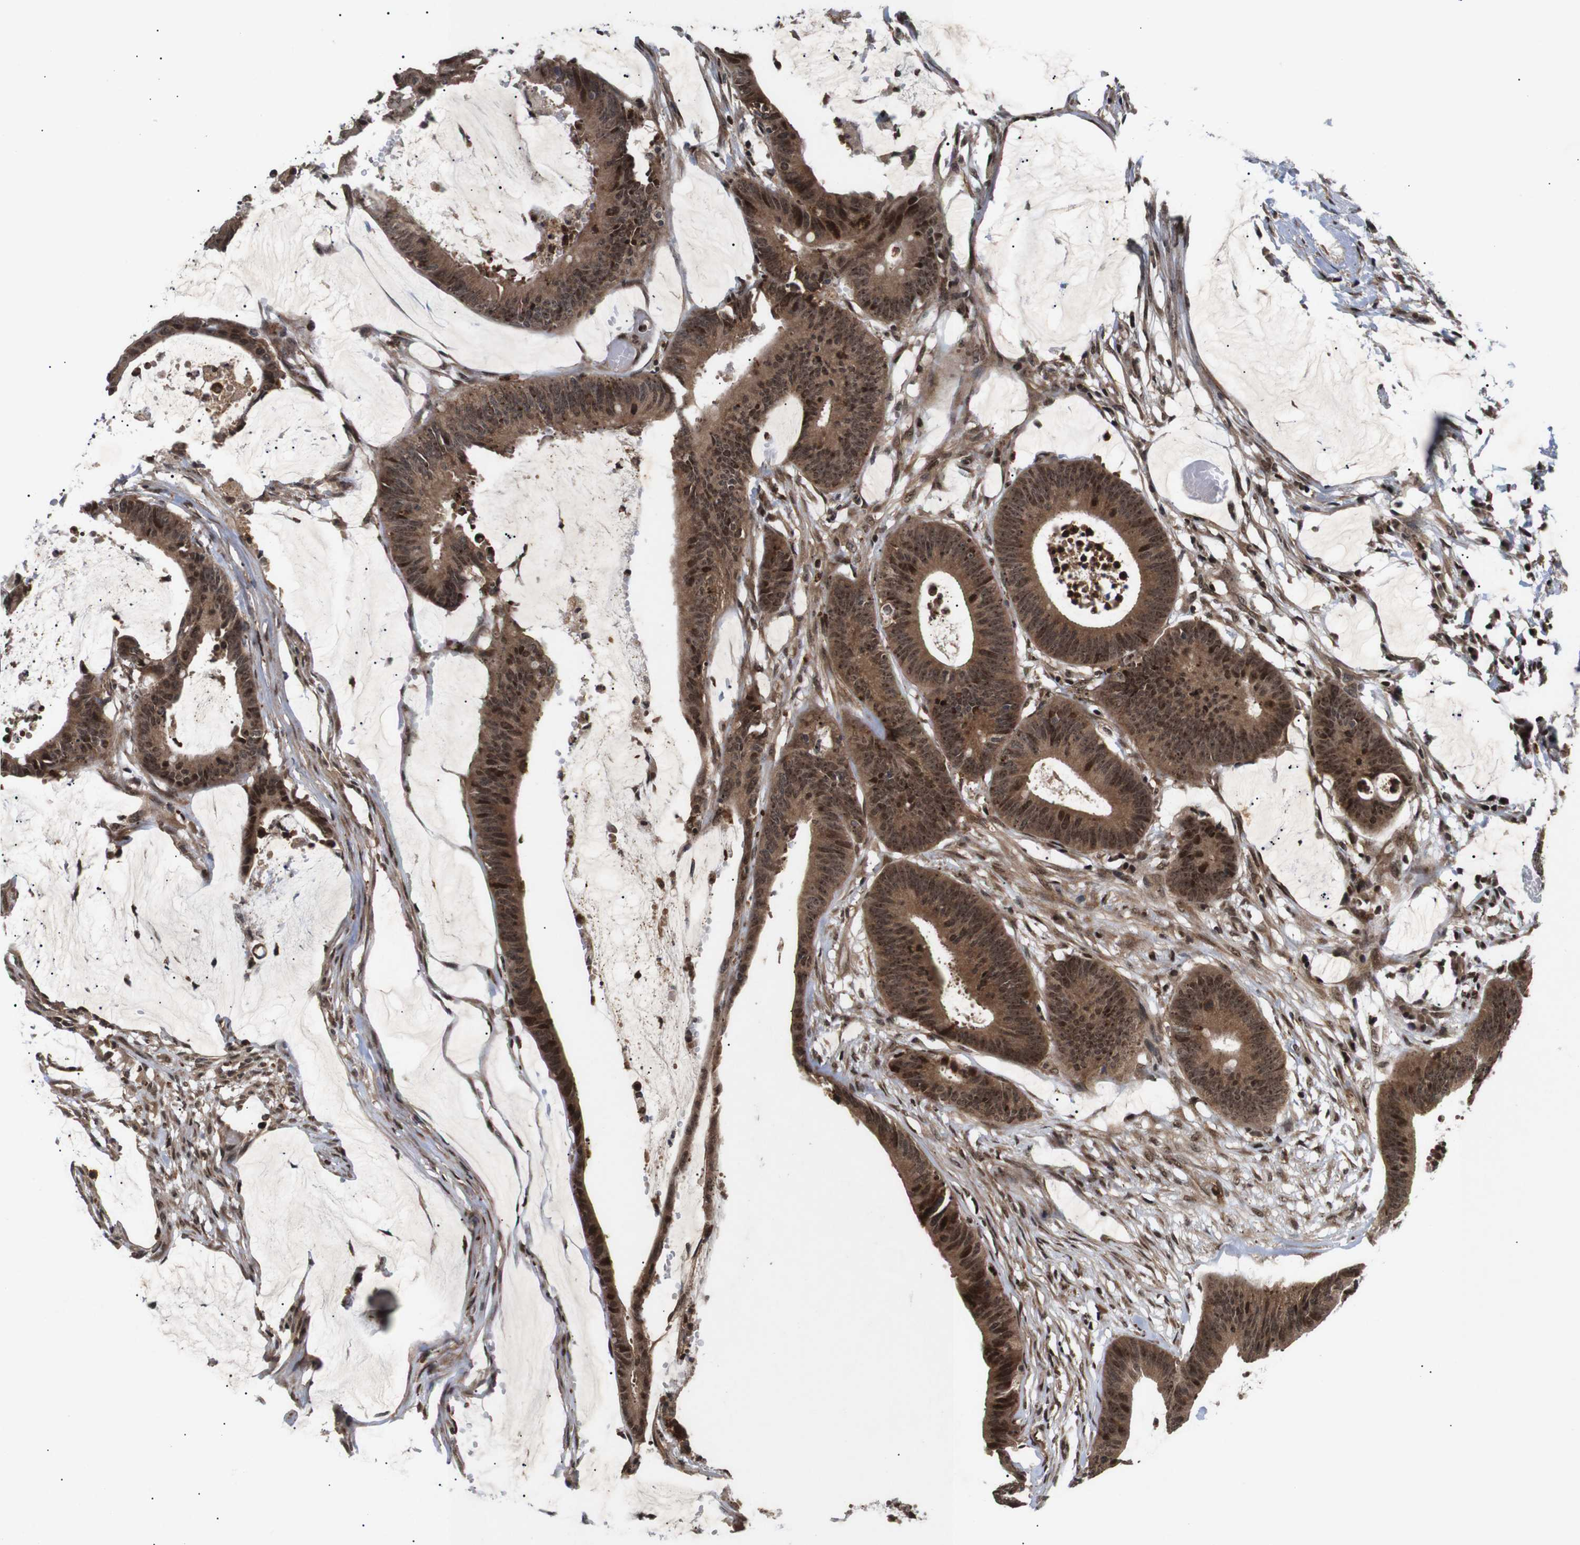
{"staining": {"intensity": "moderate", "quantity": ">75%", "location": "cytoplasmic/membranous,nuclear"}, "tissue": "colorectal cancer", "cell_type": "Tumor cells", "image_type": "cancer", "snomed": [{"axis": "morphology", "description": "Adenocarcinoma, NOS"}, {"axis": "topography", "description": "Rectum"}], "caption": "Adenocarcinoma (colorectal) tissue shows moderate cytoplasmic/membranous and nuclear staining in approximately >75% of tumor cells", "gene": "KIF23", "patient": {"sex": "female", "age": 66}}